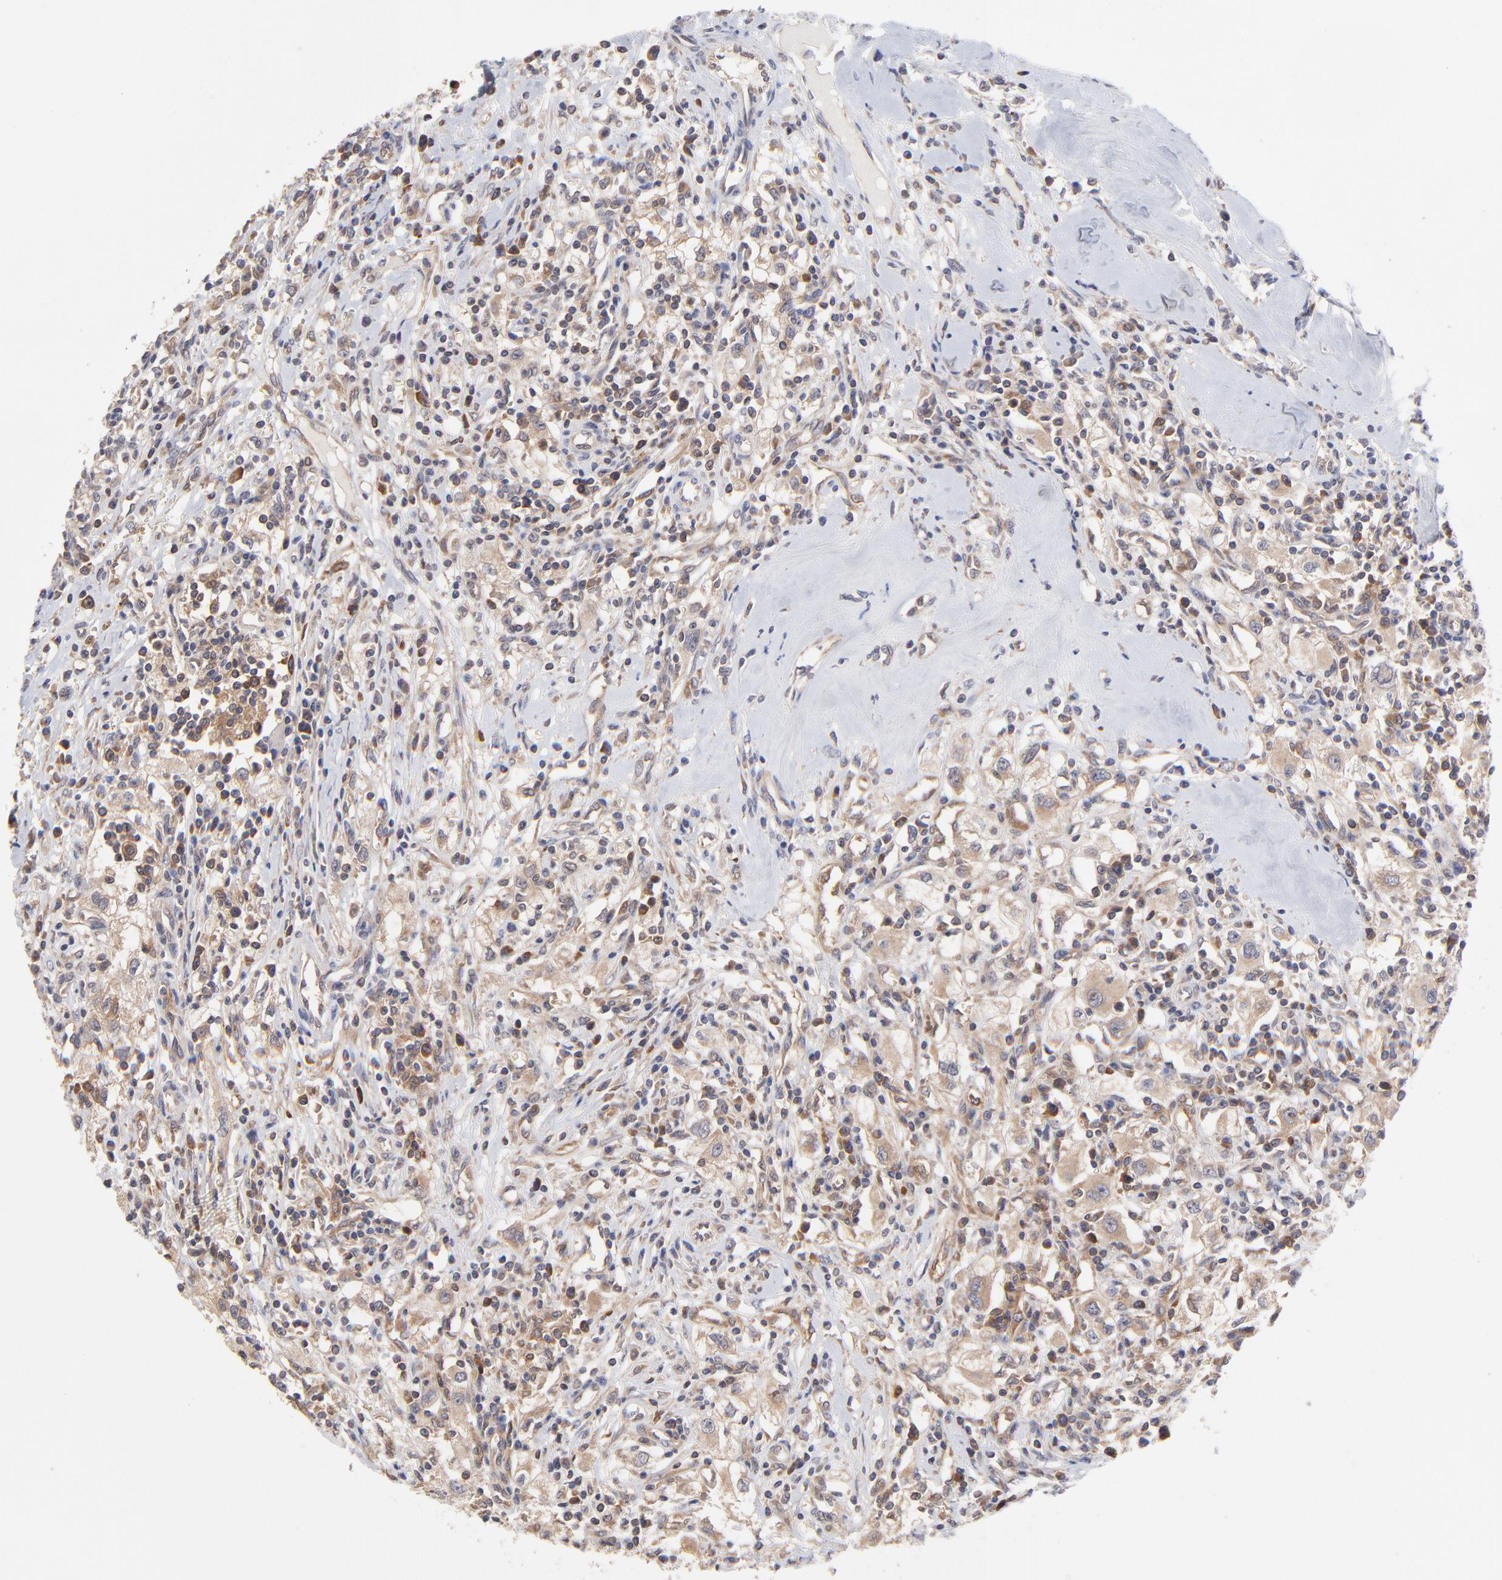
{"staining": {"intensity": "negative", "quantity": "none", "location": "none"}, "tissue": "renal cancer", "cell_type": "Tumor cells", "image_type": "cancer", "snomed": [{"axis": "morphology", "description": "Adenocarcinoma, NOS"}, {"axis": "topography", "description": "Kidney"}], "caption": "A micrograph of human renal cancer is negative for staining in tumor cells. (Stains: DAB IHC with hematoxylin counter stain, Microscopy: brightfield microscopy at high magnification).", "gene": "GART", "patient": {"sex": "male", "age": 82}}